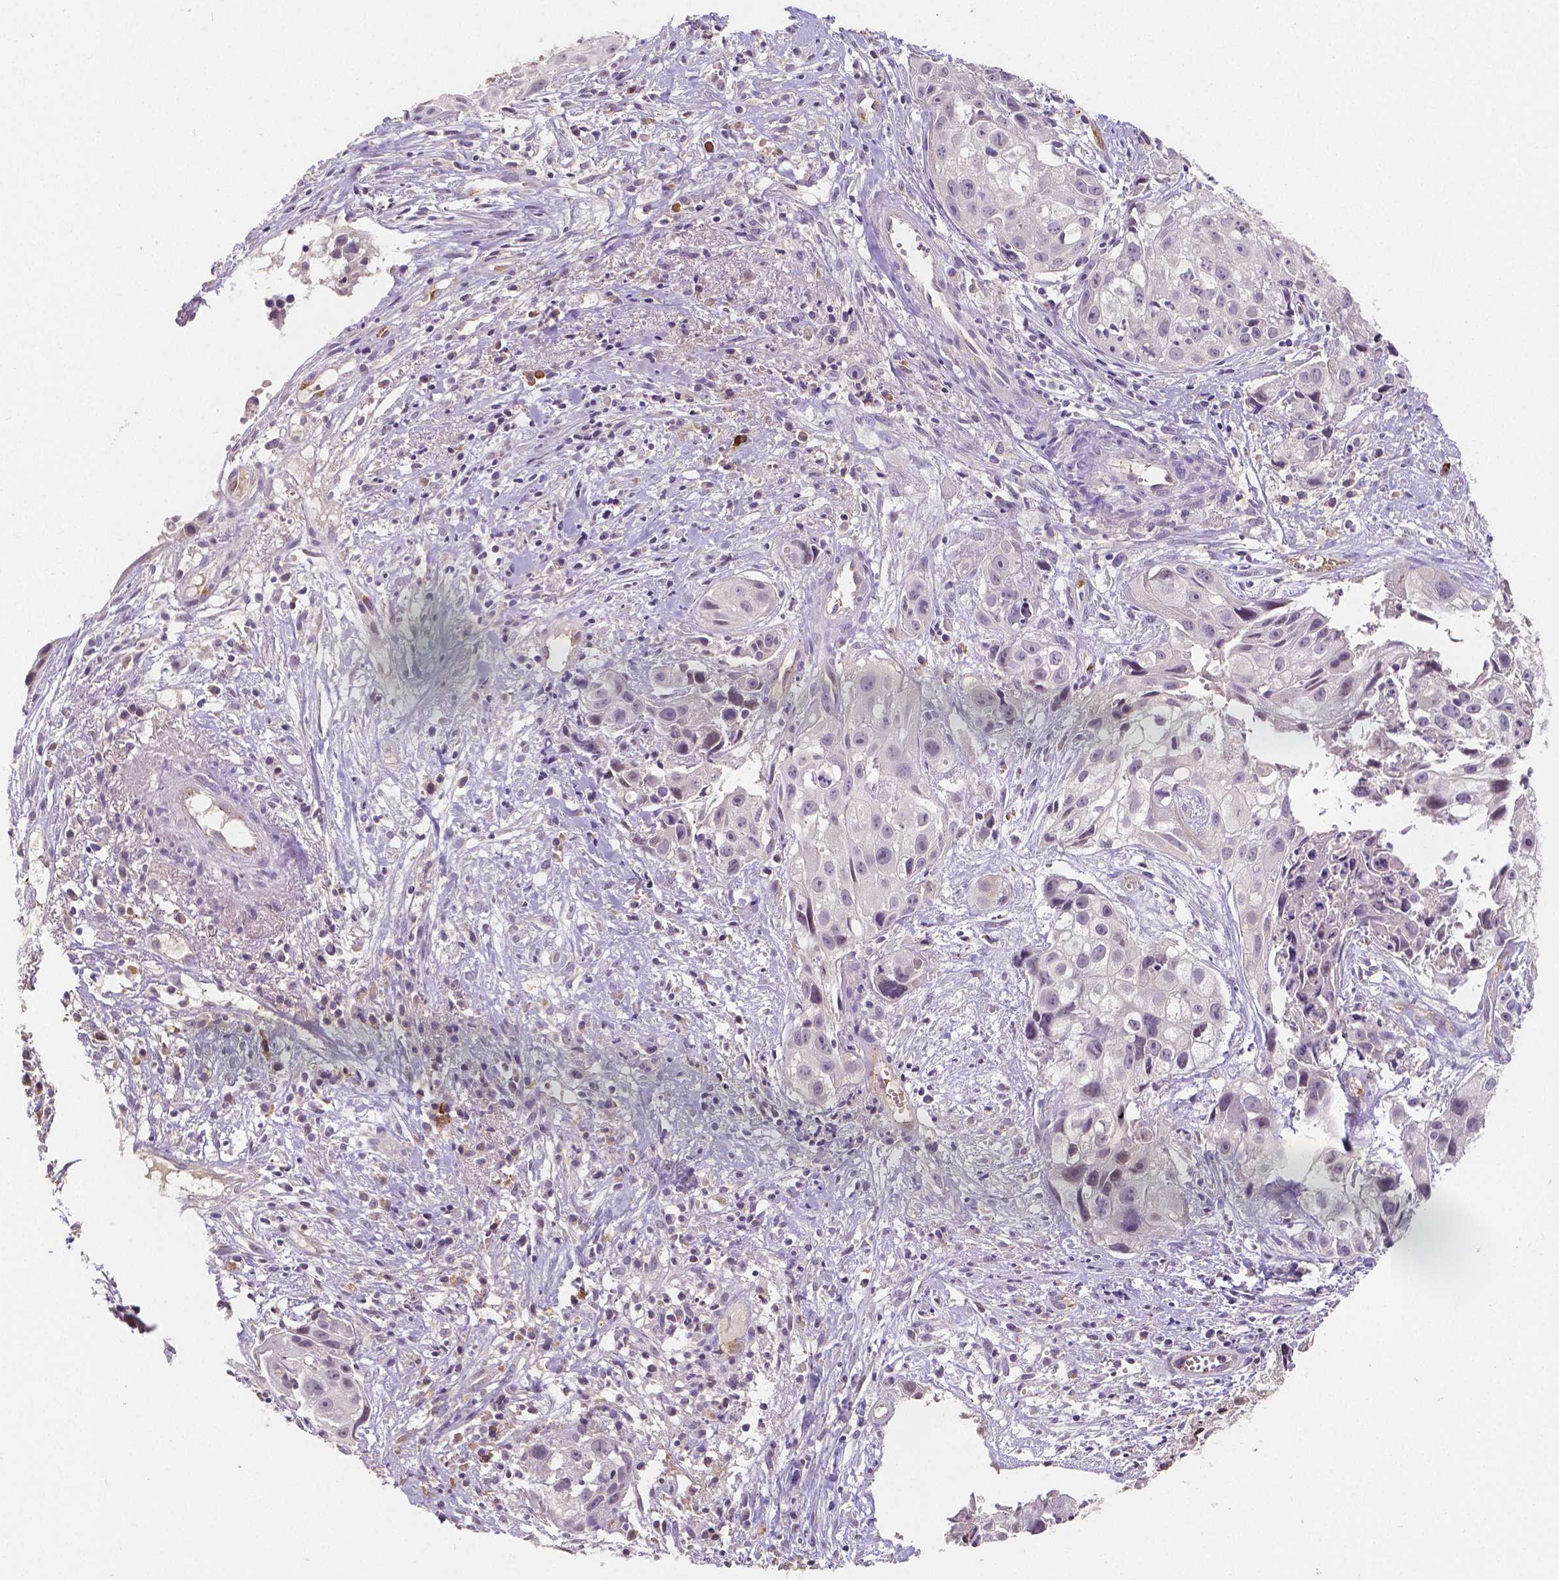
{"staining": {"intensity": "negative", "quantity": "none", "location": "none"}, "tissue": "cervical cancer", "cell_type": "Tumor cells", "image_type": "cancer", "snomed": [{"axis": "morphology", "description": "Squamous cell carcinoma, NOS"}, {"axis": "topography", "description": "Cervix"}], "caption": "The photomicrograph reveals no significant staining in tumor cells of cervical cancer (squamous cell carcinoma).", "gene": "ELAVL2", "patient": {"sex": "female", "age": 53}}